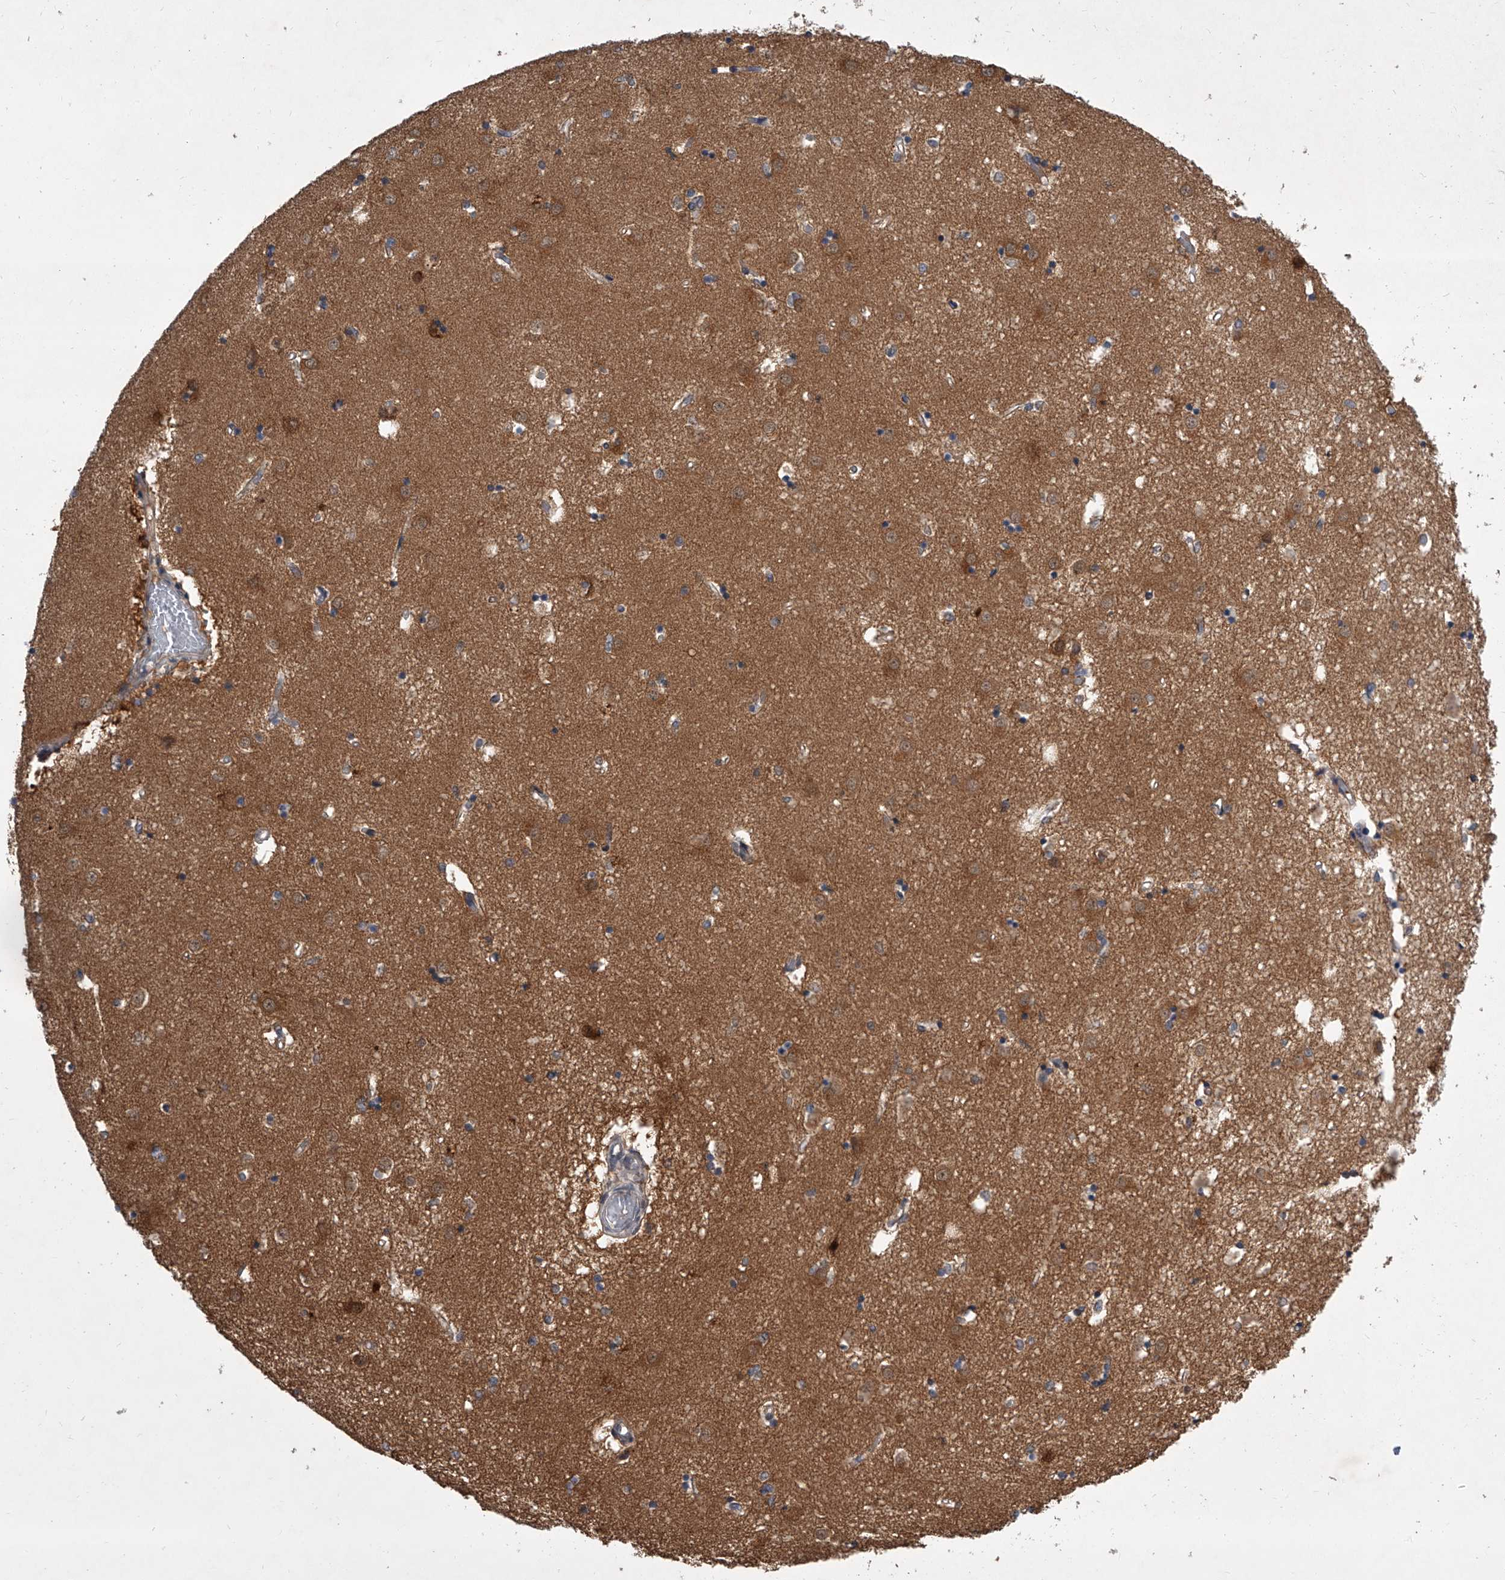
{"staining": {"intensity": "negative", "quantity": "none", "location": "none"}, "tissue": "caudate", "cell_type": "Glial cells", "image_type": "normal", "snomed": [{"axis": "morphology", "description": "Normal tissue, NOS"}, {"axis": "topography", "description": "Lateral ventricle wall"}], "caption": "IHC photomicrograph of unremarkable caudate: human caudate stained with DAB shows no significant protein positivity in glial cells. (Stains: DAB IHC with hematoxylin counter stain, Microscopy: brightfield microscopy at high magnification).", "gene": "BHLHE23", "patient": {"sex": "male", "age": 45}}